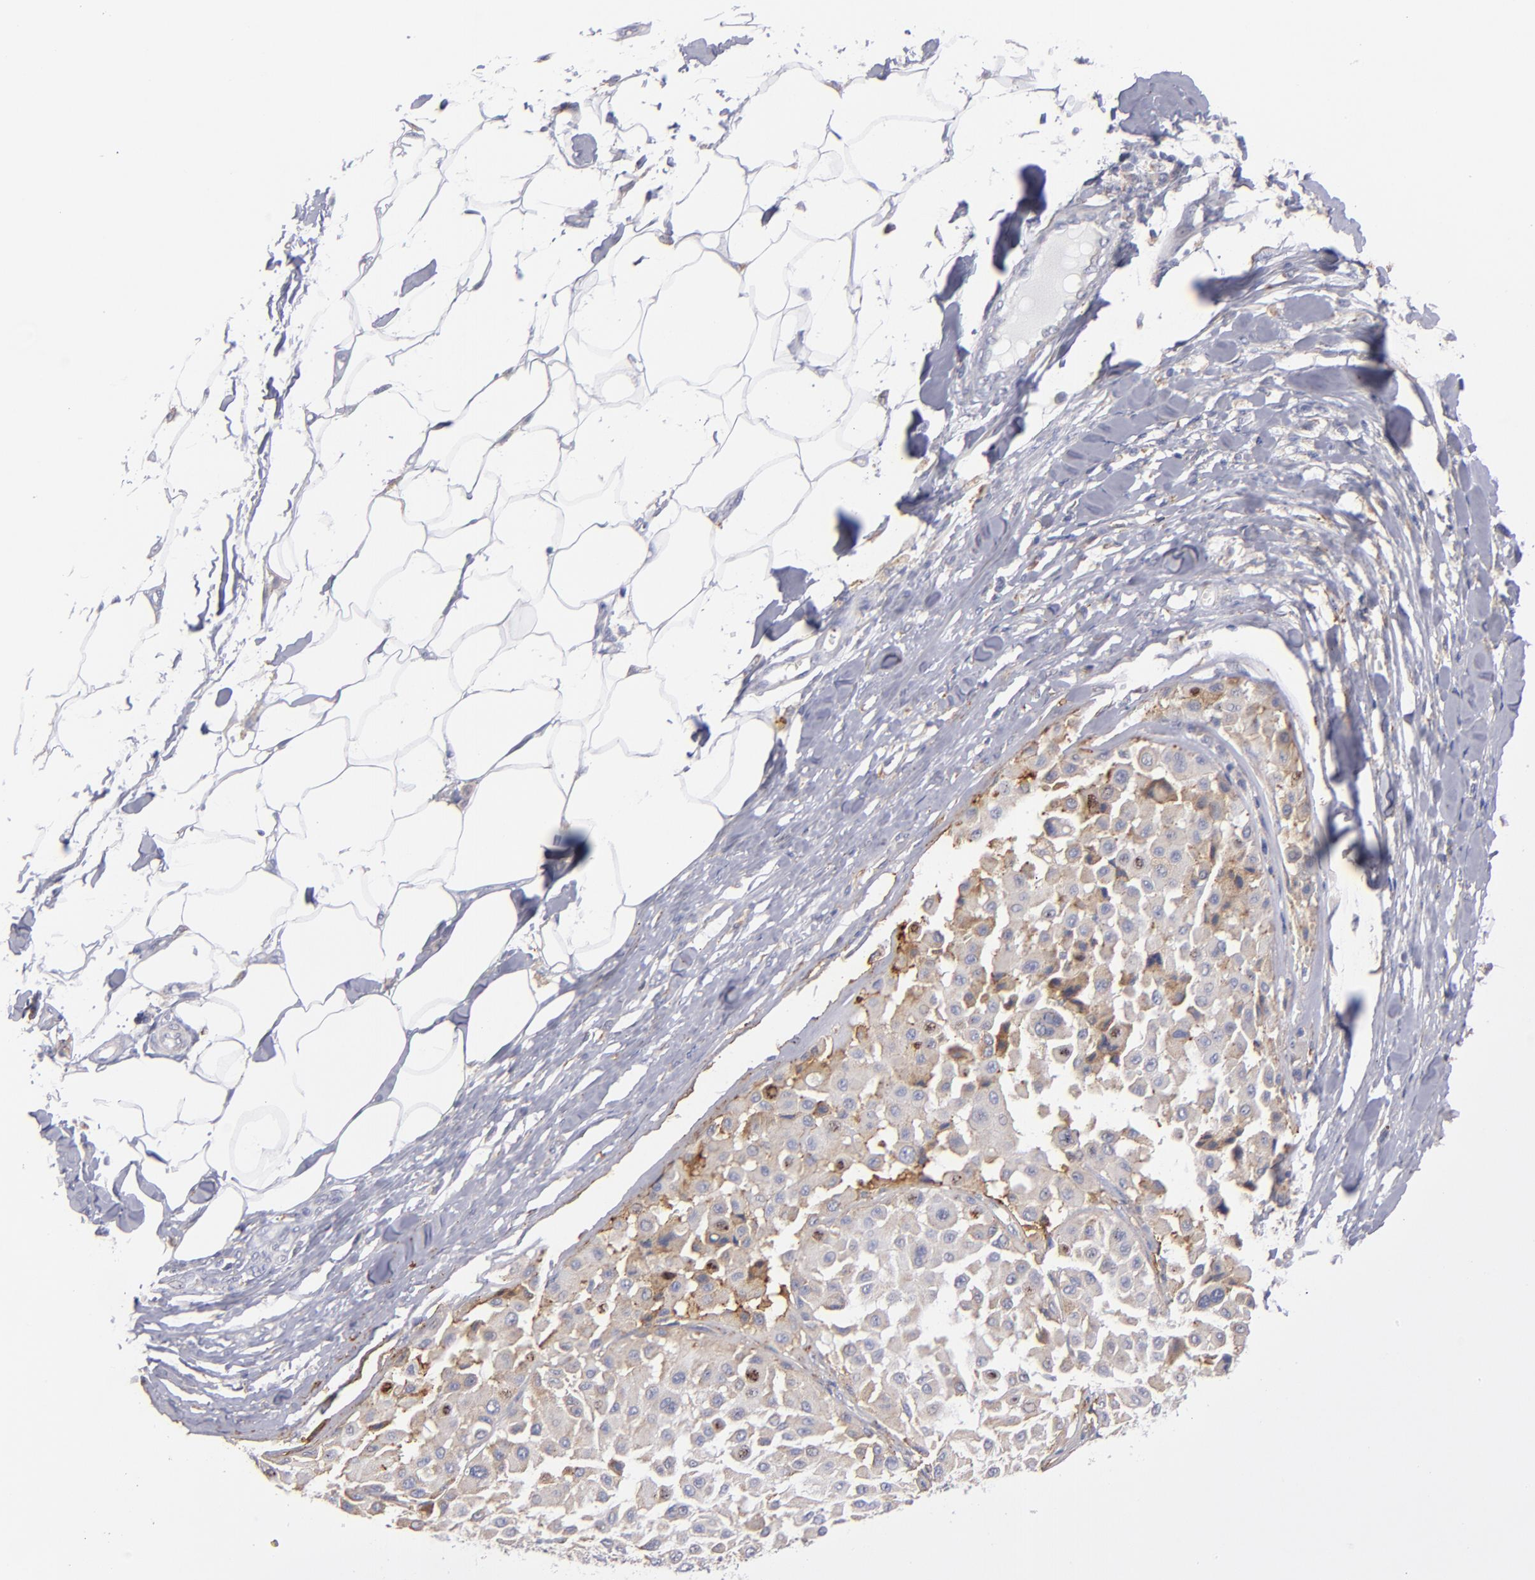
{"staining": {"intensity": "weak", "quantity": "25%-75%", "location": "cytoplasmic/membranous"}, "tissue": "melanoma", "cell_type": "Tumor cells", "image_type": "cancer", "snomed": [{"axis": "morphology", "description": "Malignant melanoma, Metastatic site"}, {"axis": "topography", "description": "Soft tissue"}], "caption": "Melanoma stained with a protein marker exhibits weak staining in tumor cells.", "gene": "MFGE8", "patient": {"sex": "male", "age": 41}}